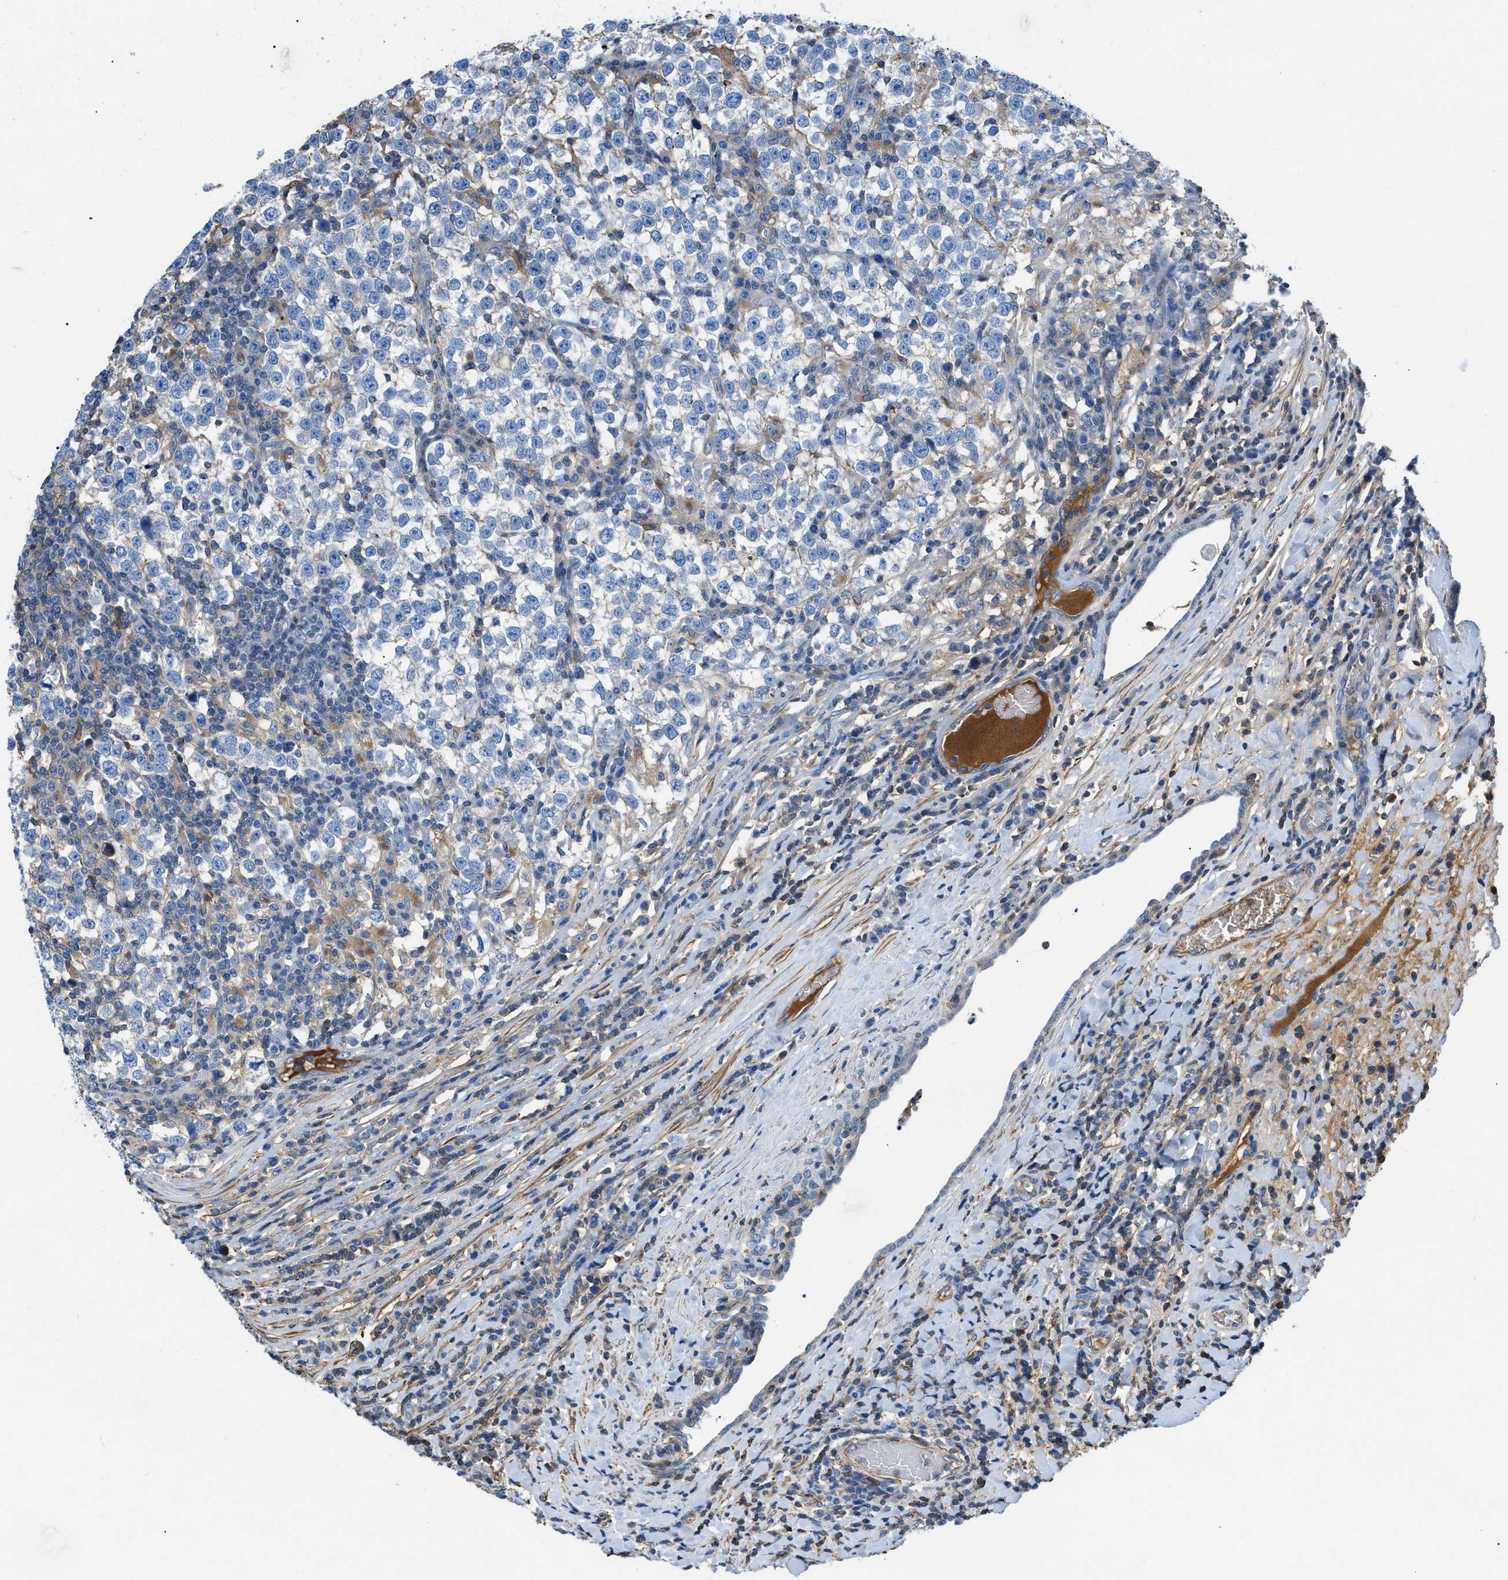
{"staining": {"intensity": "negative", "quantity": "none", "location": "none"}, "tissue": "testis cancer", "cell_type": "Tumor cells", "image_type": "cancer", "snomed": [{"axis": "morphology", "description": "Normal tissue, NOS"}, {"axis": "morphology", "description": "Seminoma, NOS"}, {"axis": "topography", "description": "Testis"}], "caption": "Testis cancer (seminoma) was stained to show a protein in brown. There is no significant positivity in tumor cells.", "gene": "ATP6V0D1", "patient": {"sex": "male", "age": 43}}